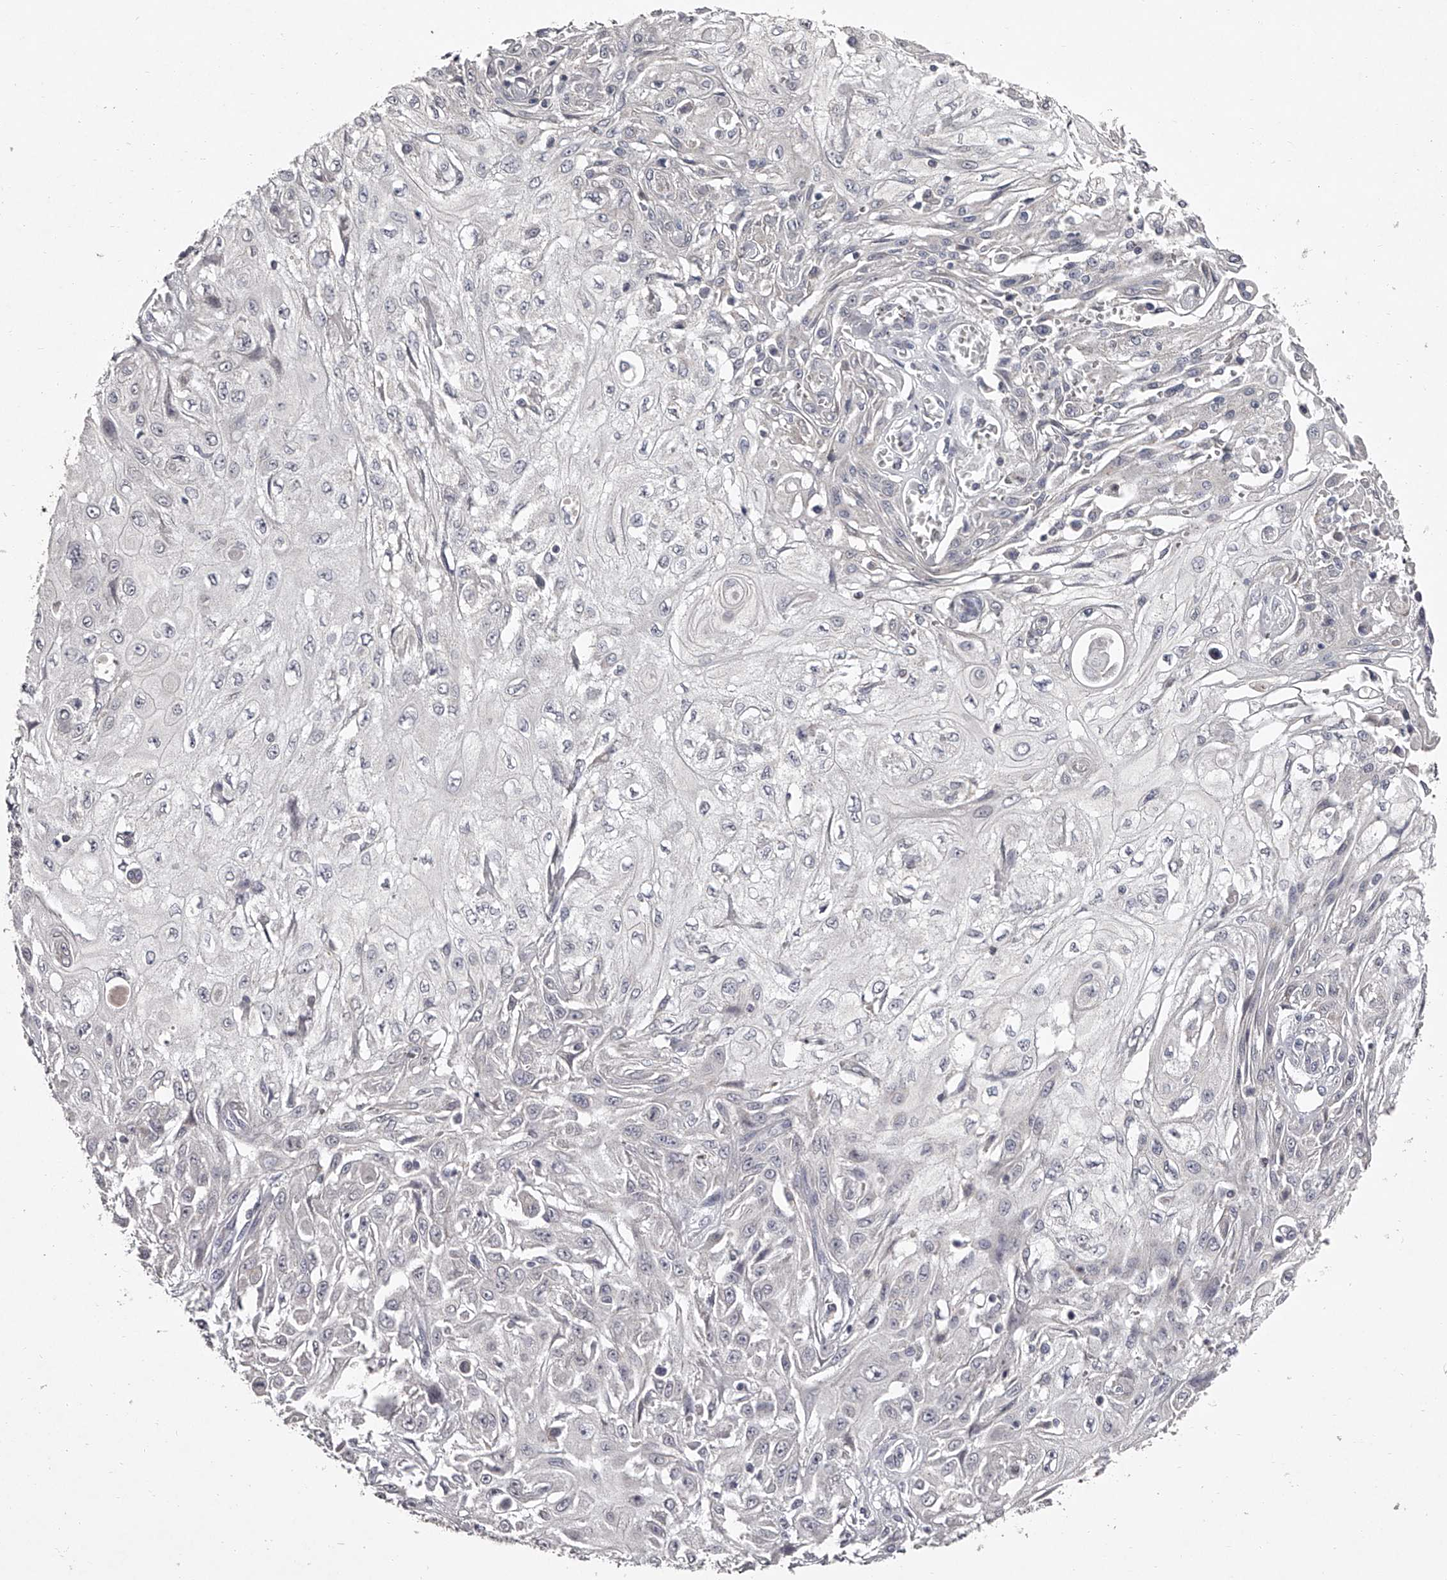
{"staining": {"intensity": "negative", "quantity": "none", "location": "none"}, "tissue": "skin cancer", "cell_type": "Tumor cells", "image_type": "cancer", "snomed": [{"axis": "morphology", "description": "Squamous cell carcinoma, NOS"}, {"axis": "morphology", "description": "Squamous cell carcinoma, metastatic, NOS"}, {"axis": "topography", "description": "Skin"}, {"axis": "topography", "description": "Lymph node"}], "caption": "An immunohistochemistry micrograph of skin cancer (metastatic squamous cell carcinoma) is shown. There is no staining in tumor cells of skin cancer (metastatic squamous cell carcinoma).", "gene": "NT5DC1", "patient": {"sex": "male", "age": 75}}